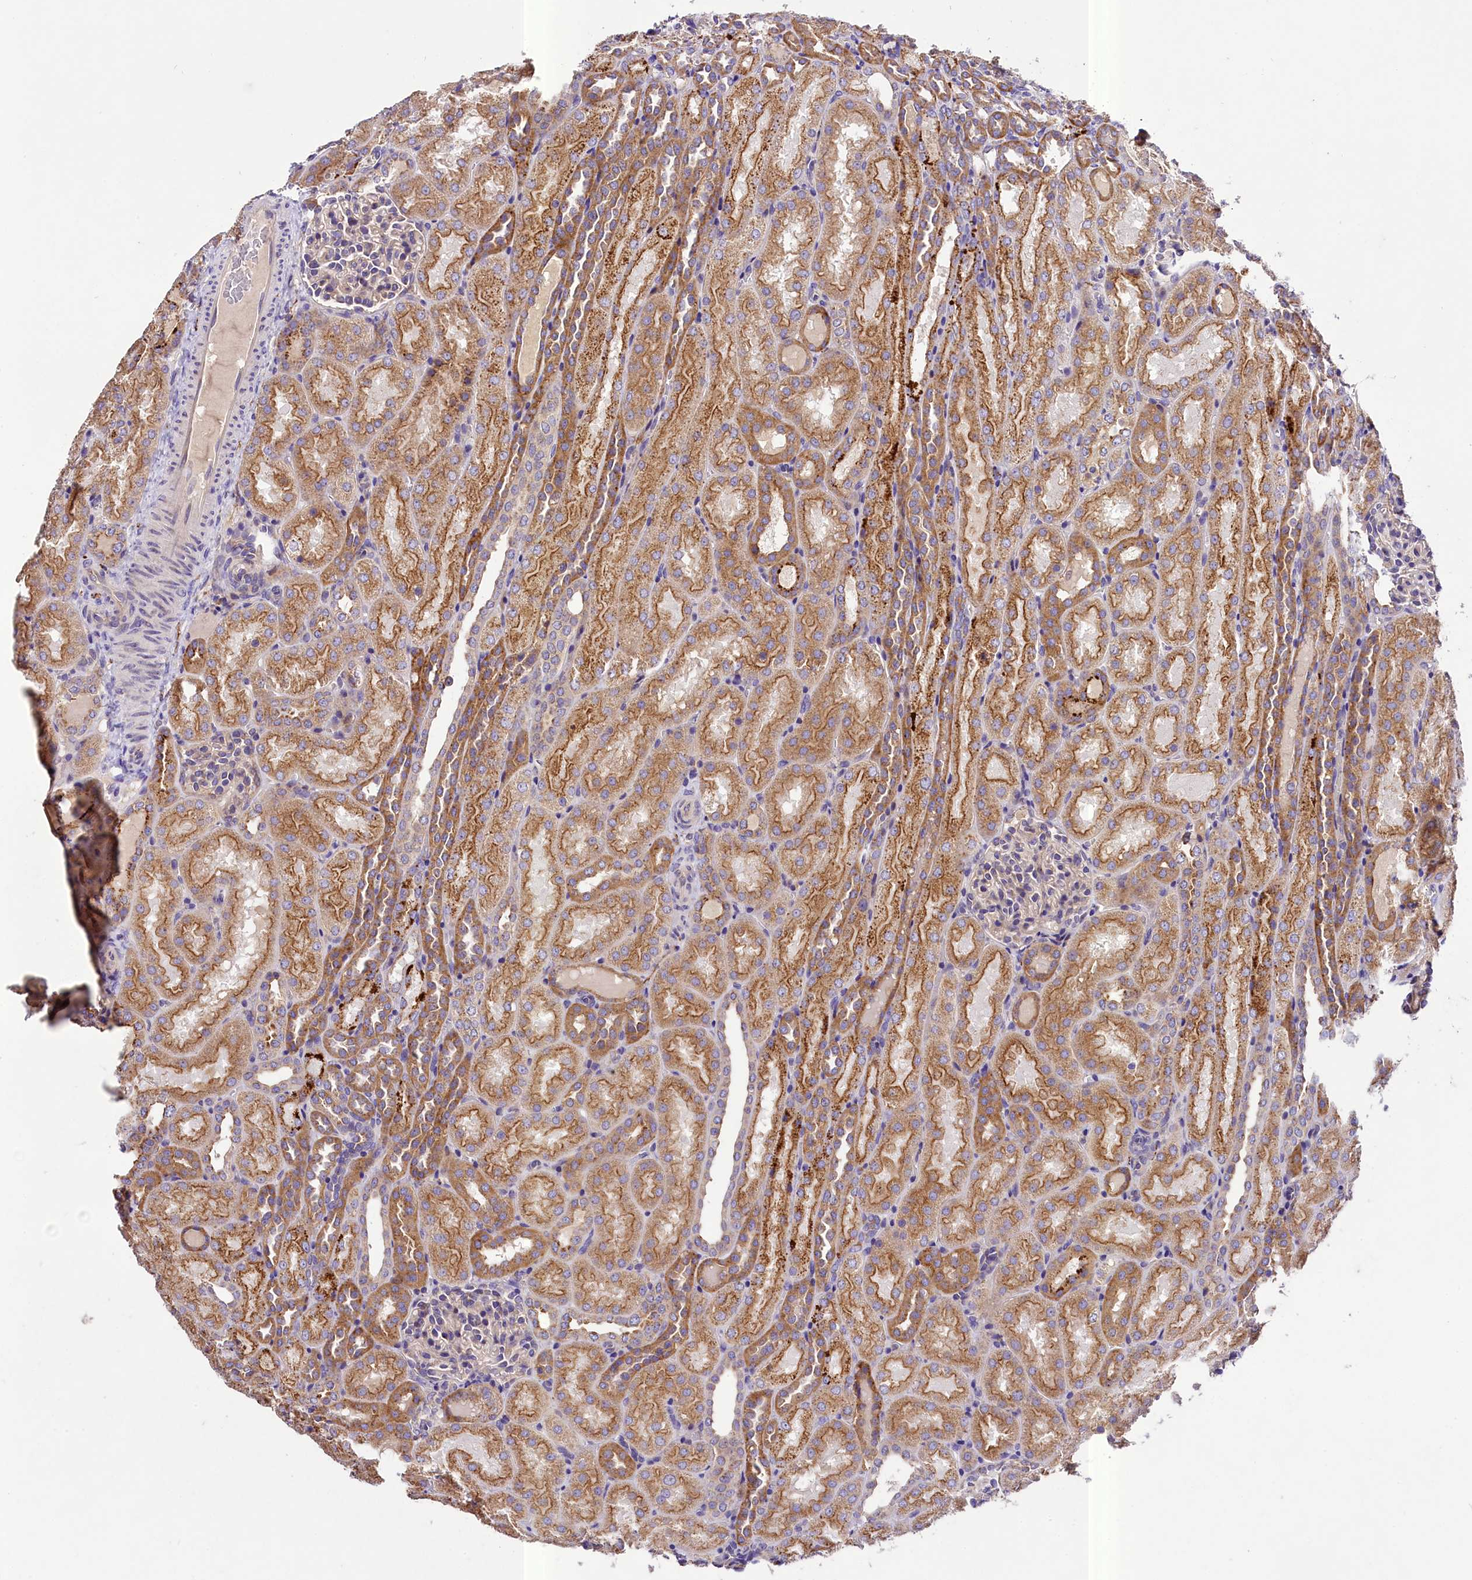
{"staining": {"intensity": "weak", "quantity": "25%-75%", "location": "cytoplasmic/membranous"}, "tissue": "kidney", "cell_type": "Cells in glomeruli", "image_type": "normal", "snomed": [{"axis": "morphology", "description": "Normal tissue, NOS"}, {"axis": "topography", "description": "Kidney"}], "caption": "IHC image of benign kidney: kidney stained using immunohistochemistry shows low levels of weak protein expression localized specifically in the cytoplasmic/membranous of cells in glomeruli, appearing as a cytoplasmic/membranous brown color.", "gene": "PEMT", "patient": {"sex": "male", "age": 1}}